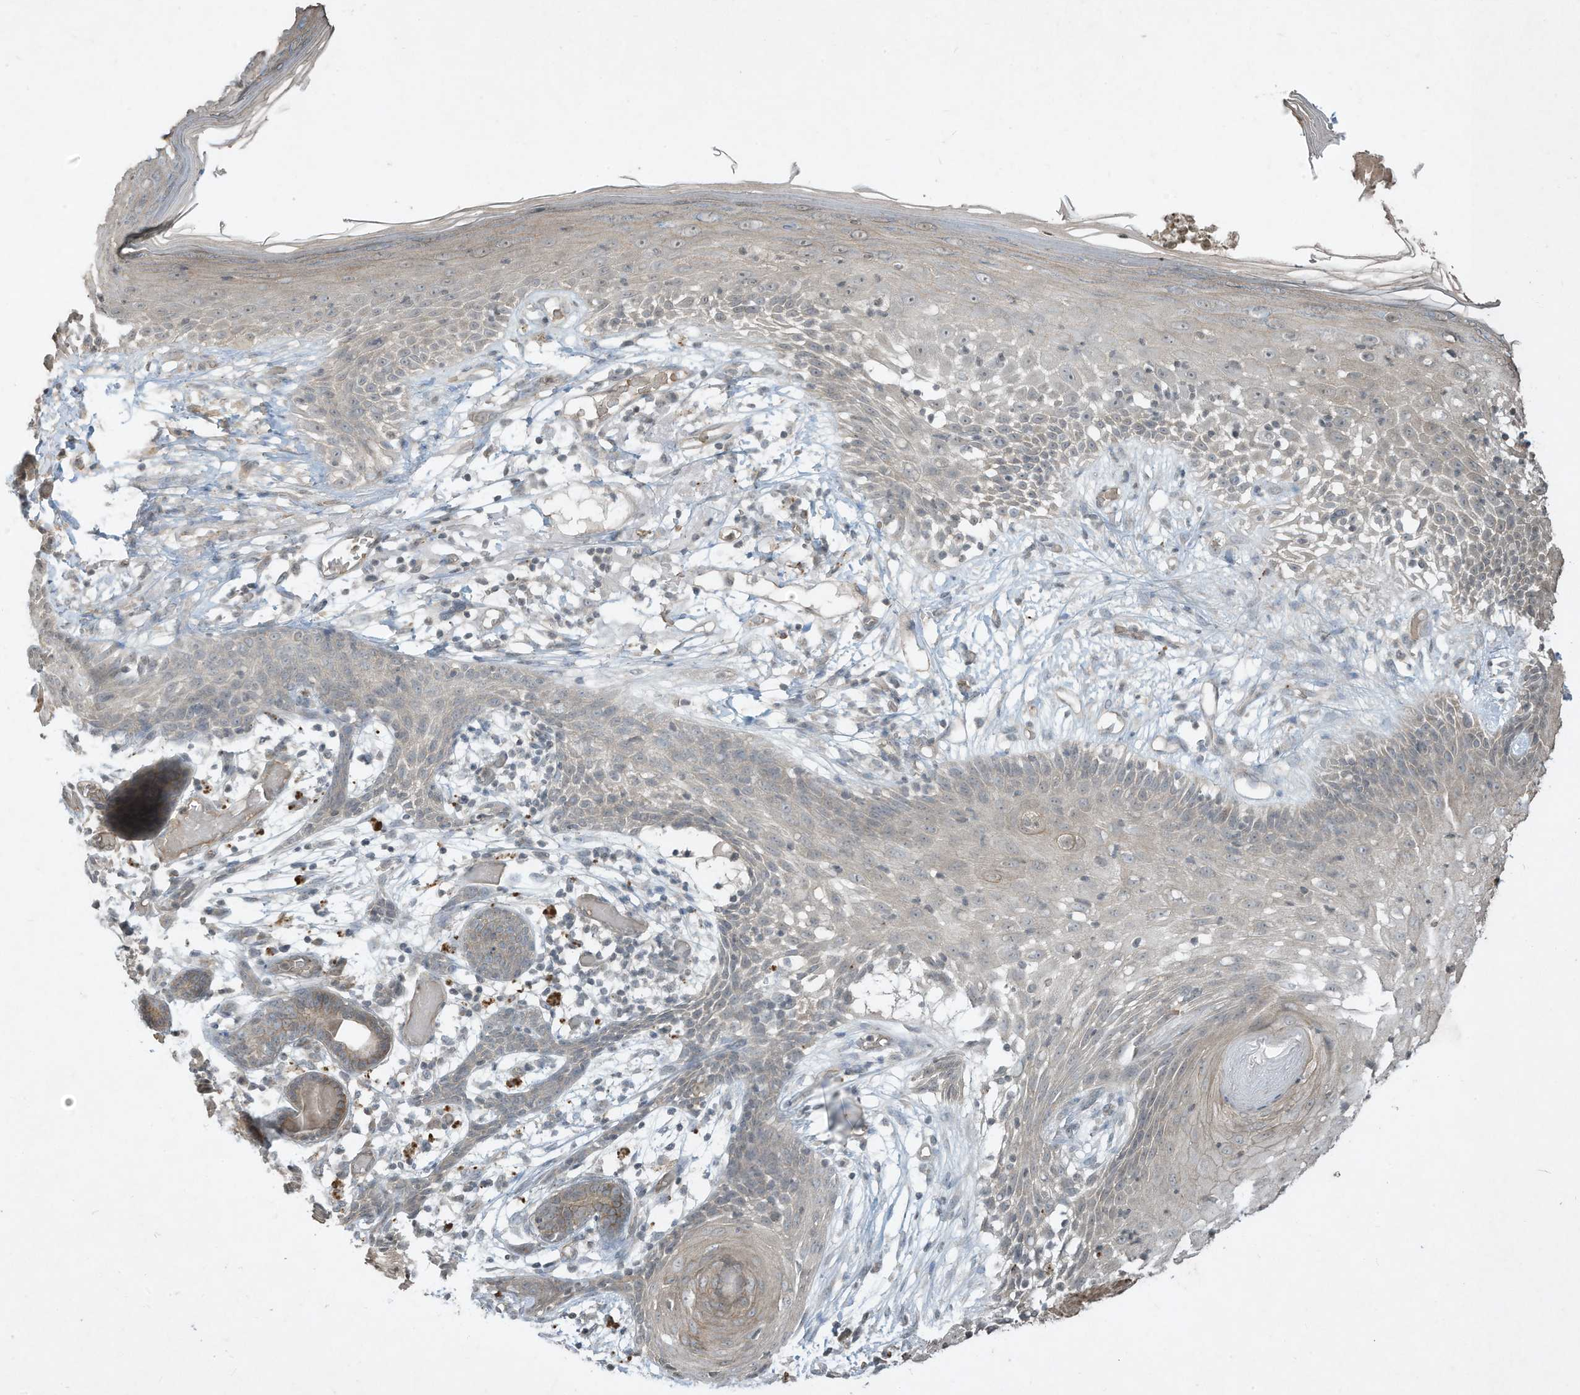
{"staining": {"intensity": "negative", "quantity": "none", "location": "none"}, "tissue": "skin cancer", "cell_type": "Tumor cells", "image_type": "cancer", "snomed": [{"axis": "morphology", "description": "Squamous cell carcinoma, NOS"}, {"axis": "topography", "description": "Skin"}], "caption": "High power microscopy image of an IHC histopathology image of skin cancer, revealing no significant staining in tumor cells.", "gene": "MATN2", "patient": {"sex": "female", "age": 88}}